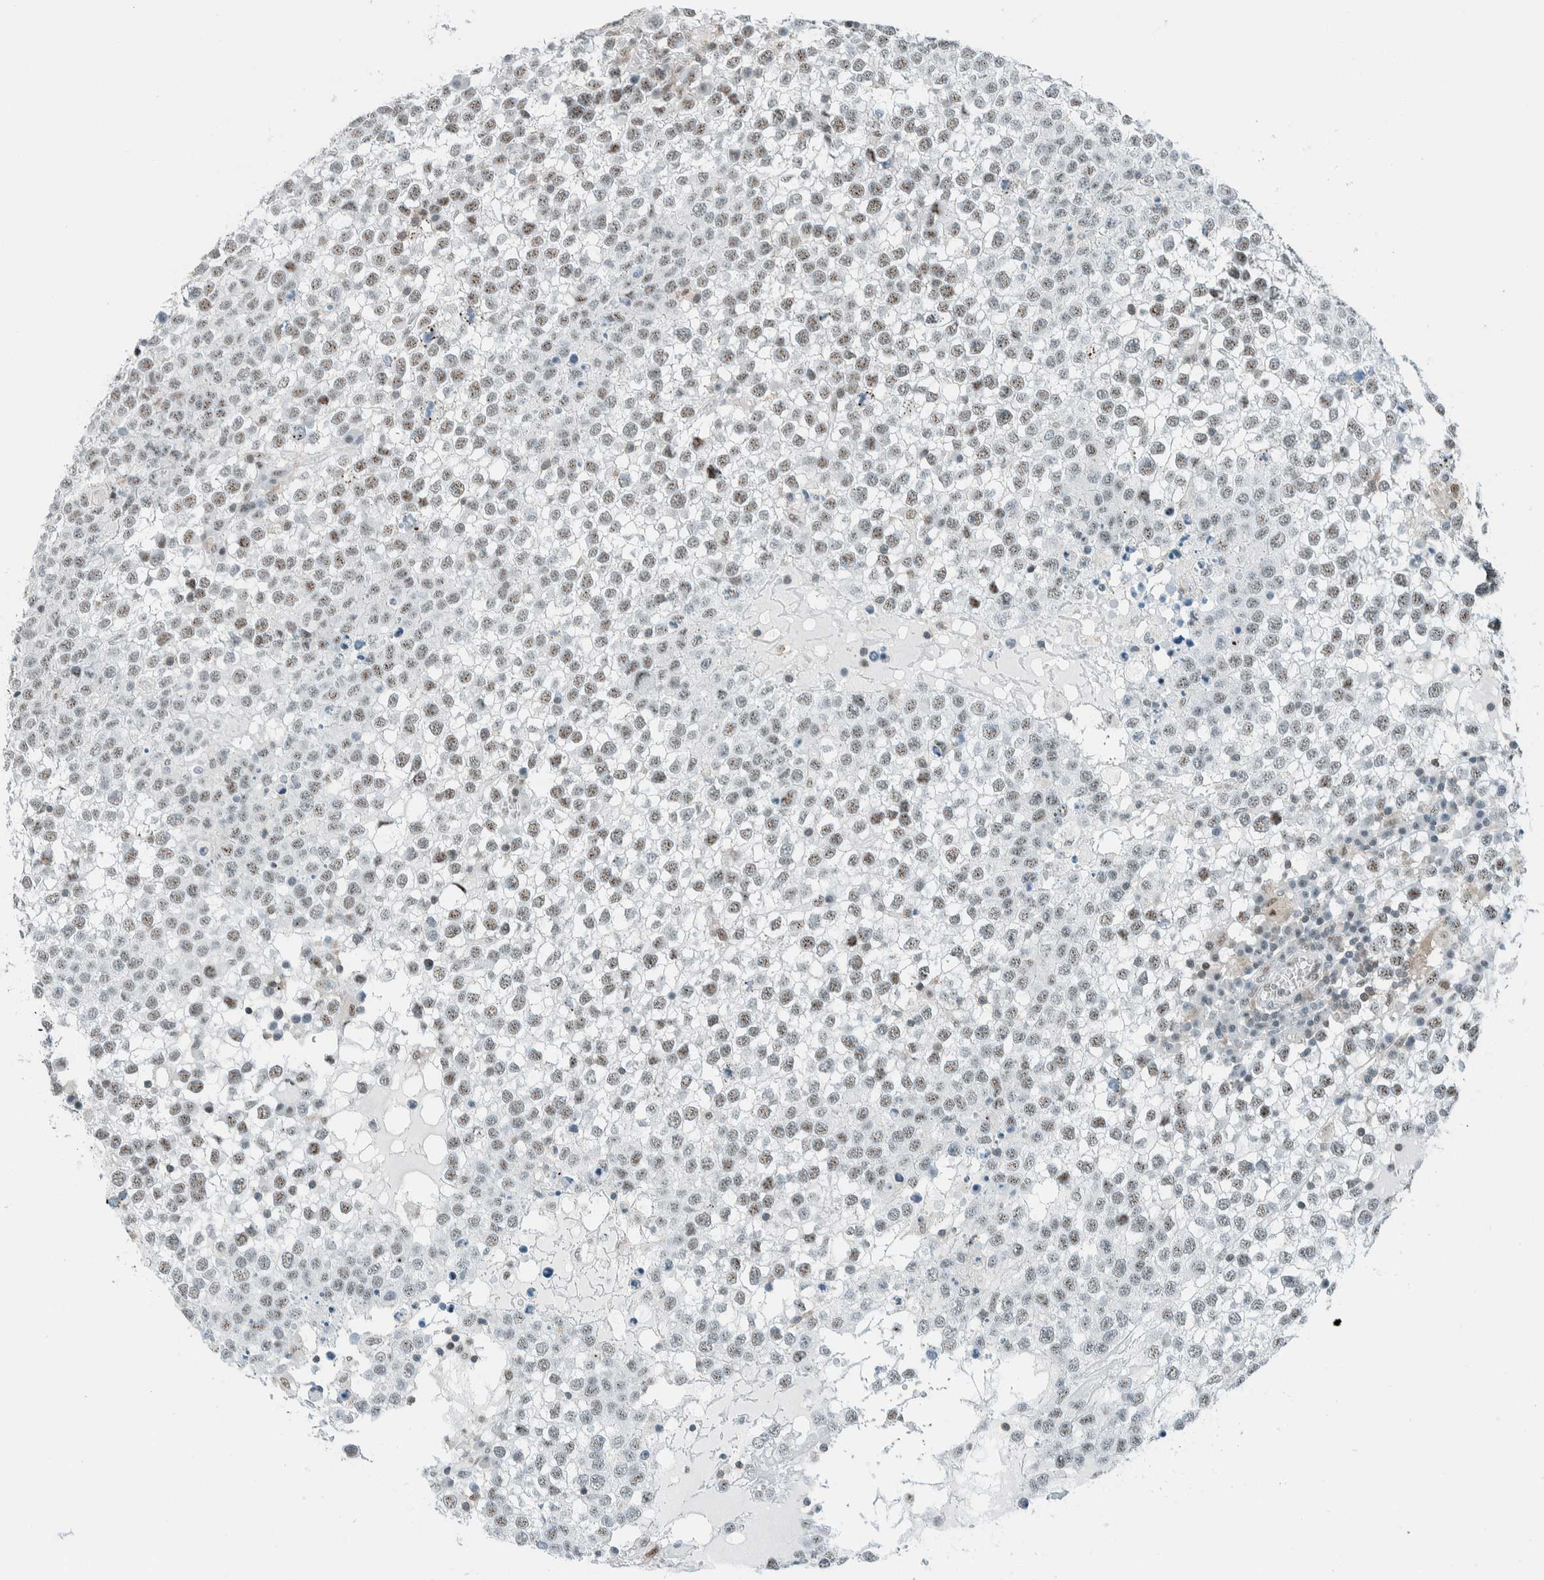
{"staining": {"intensity": "weak", "quantity": ">75%", "location": "nuclear"}, "tissue": "testis cancer", "cell_type": "Tumor cells", "image_type": "cancer", "snomed": [{"axis": "morphology", "description": "Seminoma, NOS"}, {"axis": "topography", "description": "Testis"}], "caption": "The histopathology image reveals immunohistochemical staining of seminoma (testis). There is weak nuclear expression is present in approximately >75% of tumor cells.", "gene": "CYSRT1", "patient": {"sex": "male", "age": 65}}